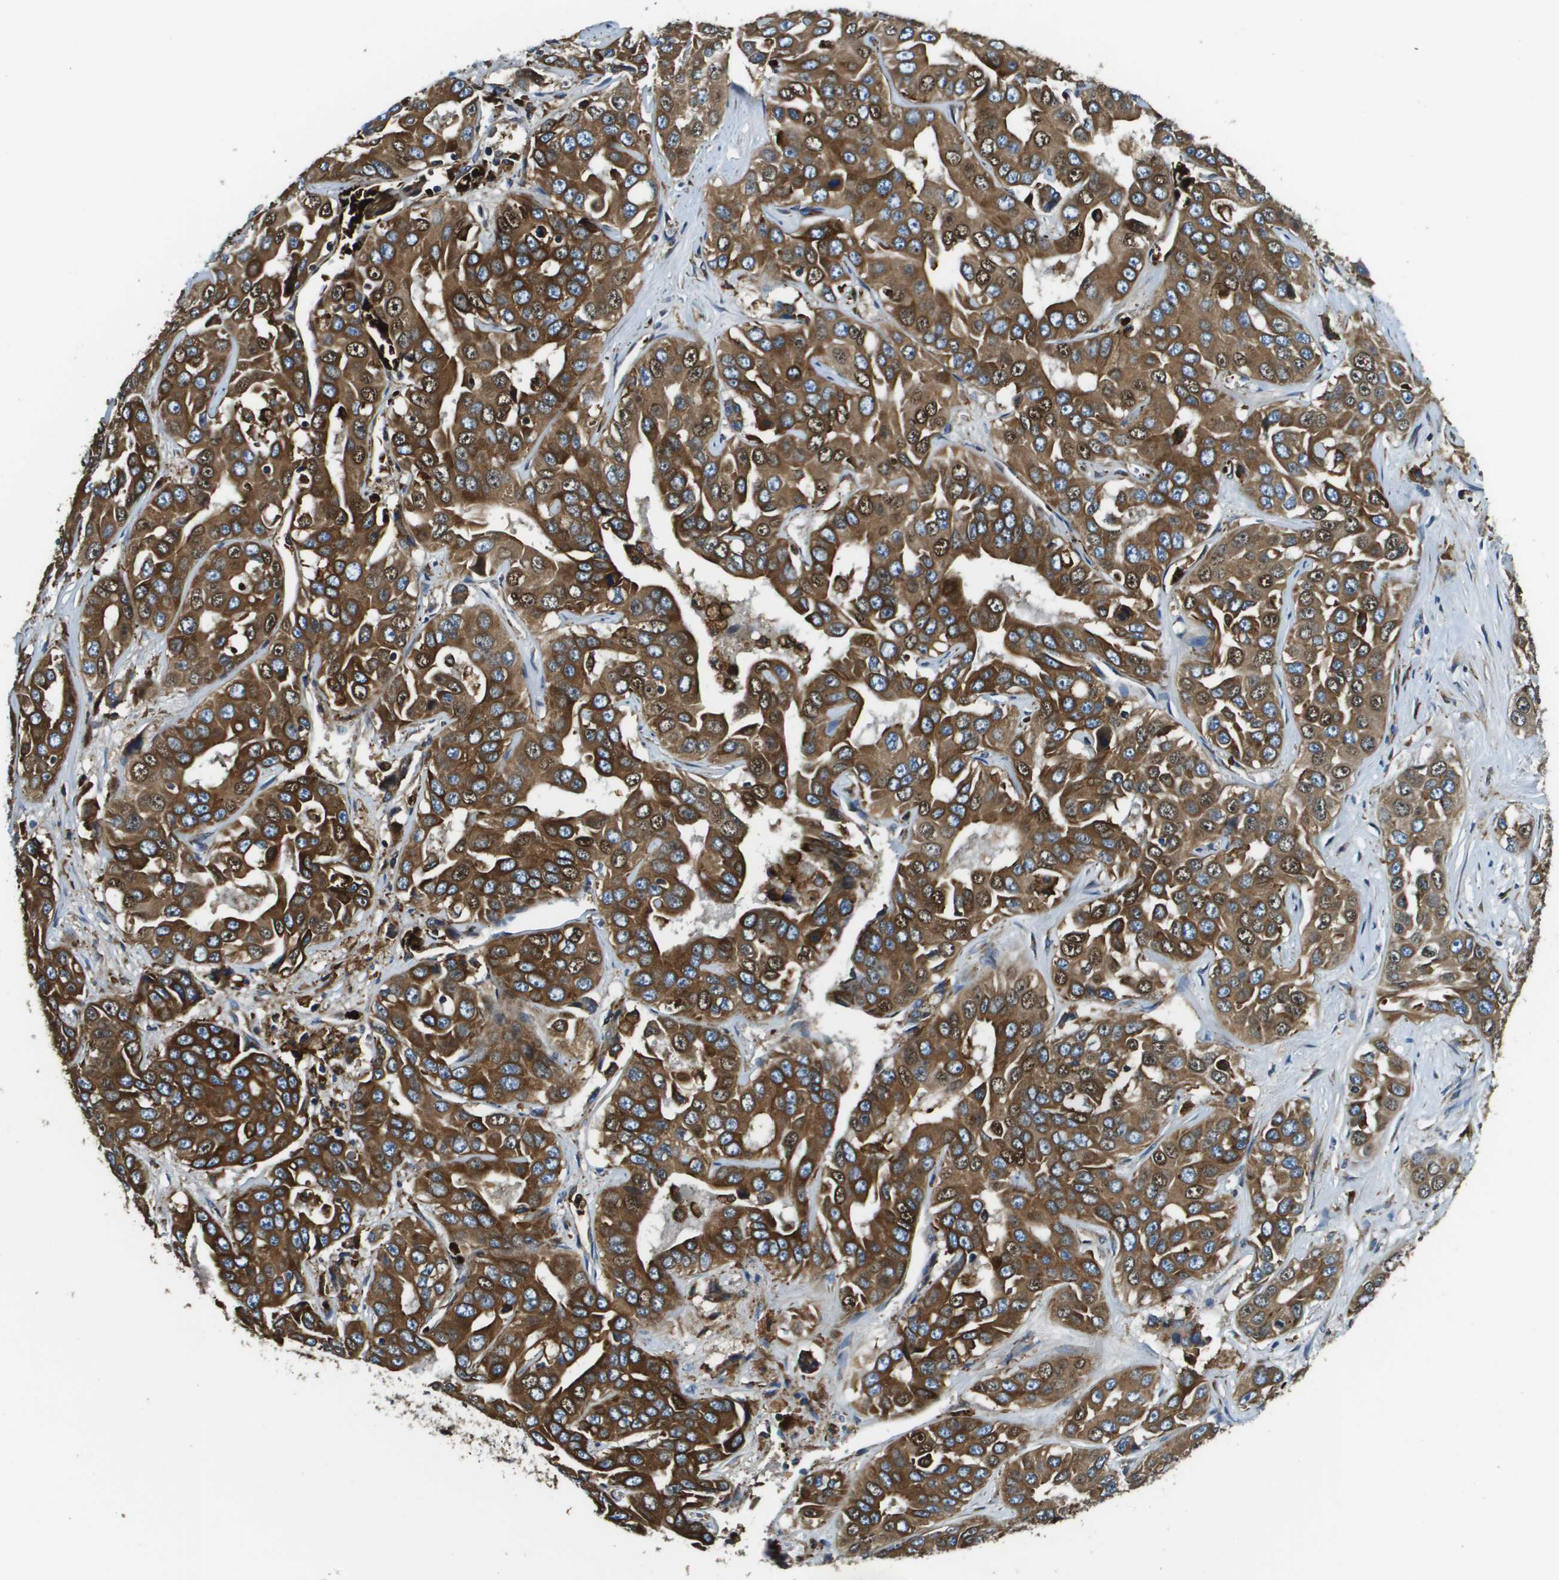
{"staining": {"intensity": "strong", "quantity": ">75%", "location": "cytoplasmic/membranous"}, "tissue": "liver cancer", "cell_type": "Tumor cells", "image_type": "cancer", "snomed": [{"axis": "morphology", "description": "Cholangiocarcinoma"}, {"axis": "topography", "description": "Liver"}], "caption": "Immunohistochemical staining of liver cancer (cholangiocarcinoma) reveals strong cytoplasmic/membranous protein positivity in about >75% of tumor cells.", "gene": "CNPY3", "patient": {"sex": "female", "age": 52}}